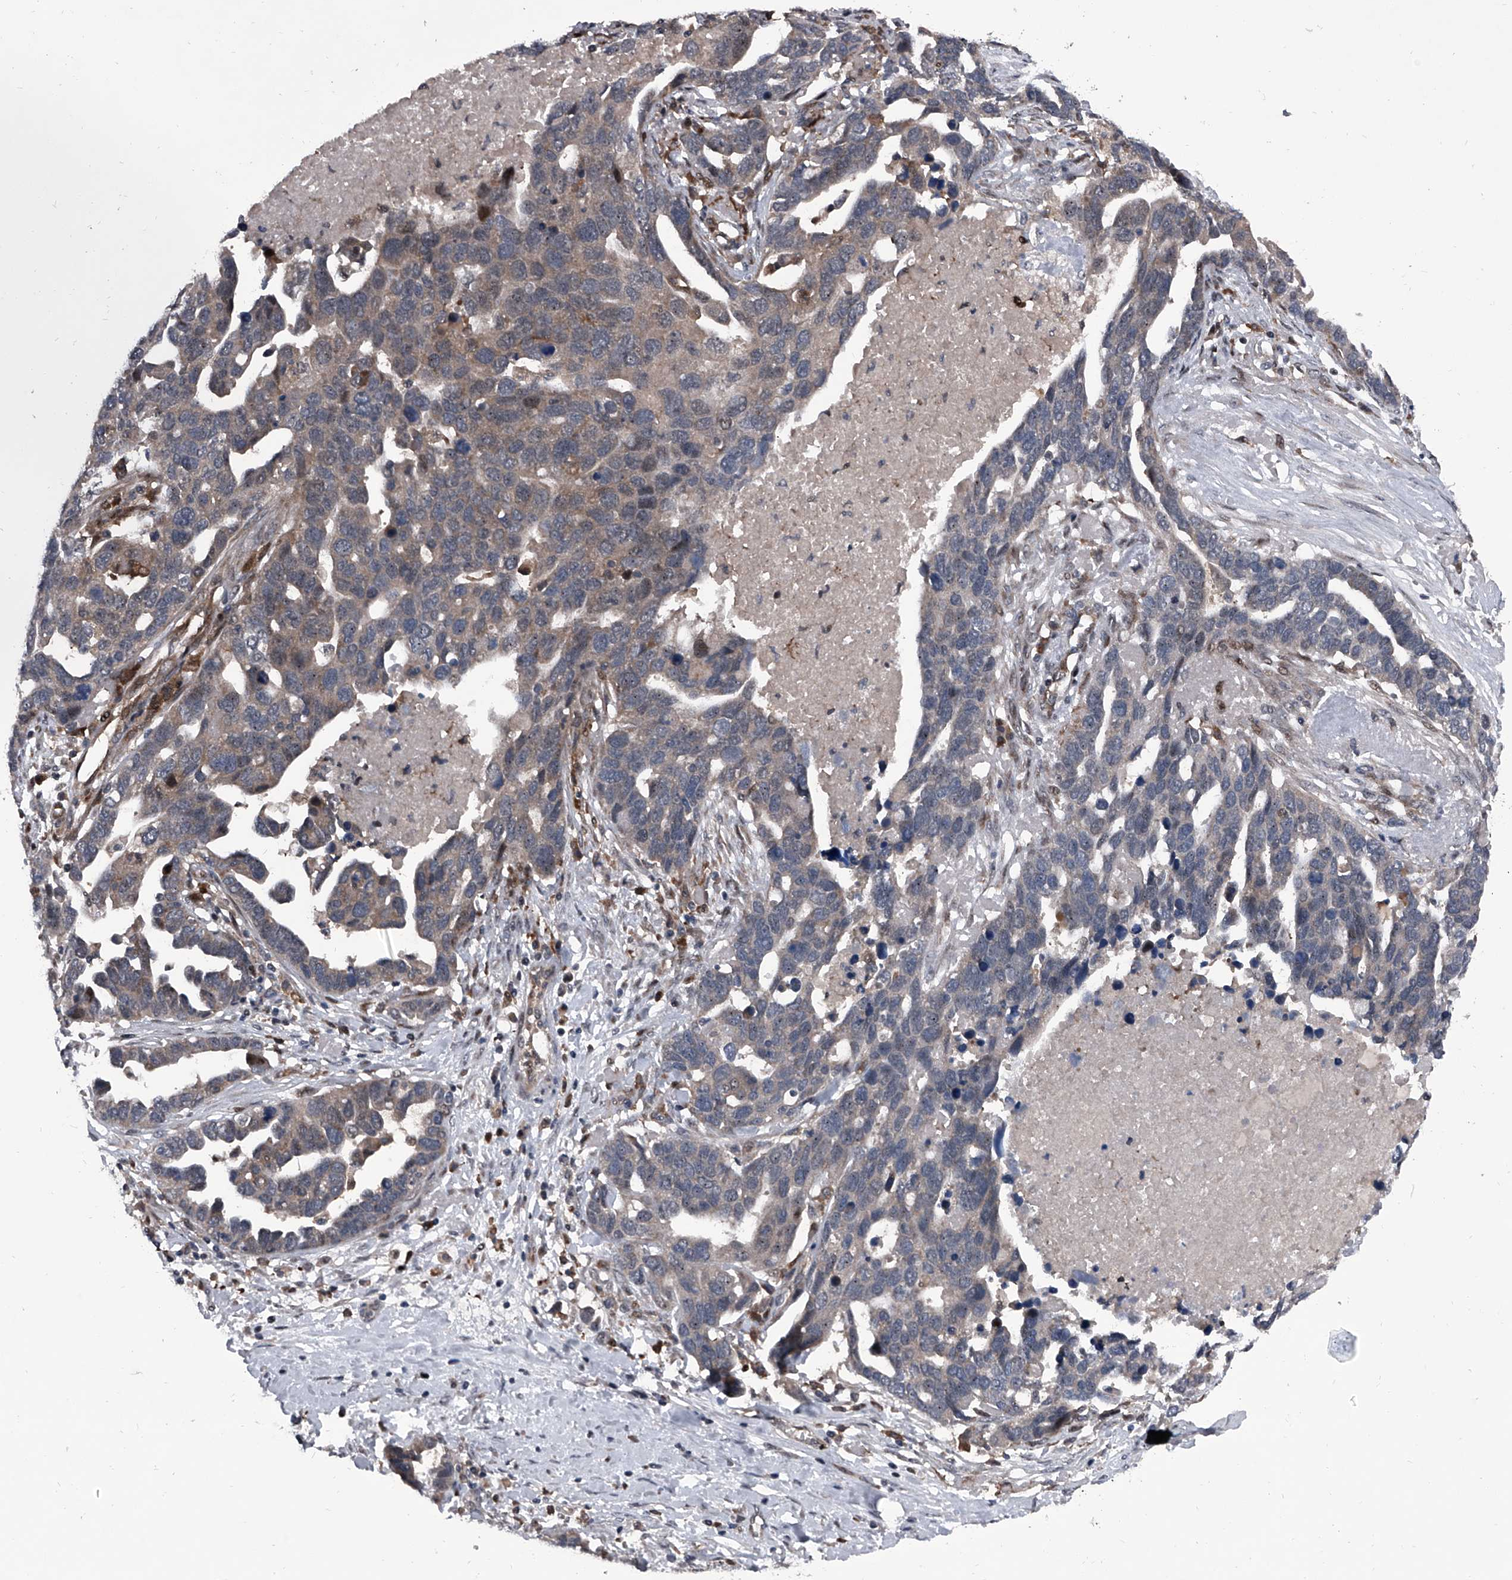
{"staining": {"intensity": "weak", "quantity": "25%-75%", "location": "cytoplasmic/membranous"}, "tissue": "ovarian cancer", "cell_type": "Tumor cells", "image_type": "cancer", "snomed": [{"axis": "morphology", "description": "Cystadenocarcinoma, serous, NOS"}, {"axis": "topography", "description": "Ovary"}], "caption": "IHC of human ovarian cancer demonstrates low levels of weak cytoplasmic/membranous expression in about 25%-75% of tumor cells. (DAB = brown stain, brightfield microscopy at high magnification).", "gene": "ELK4", "patient": {"sex": "female", "age": 54}}